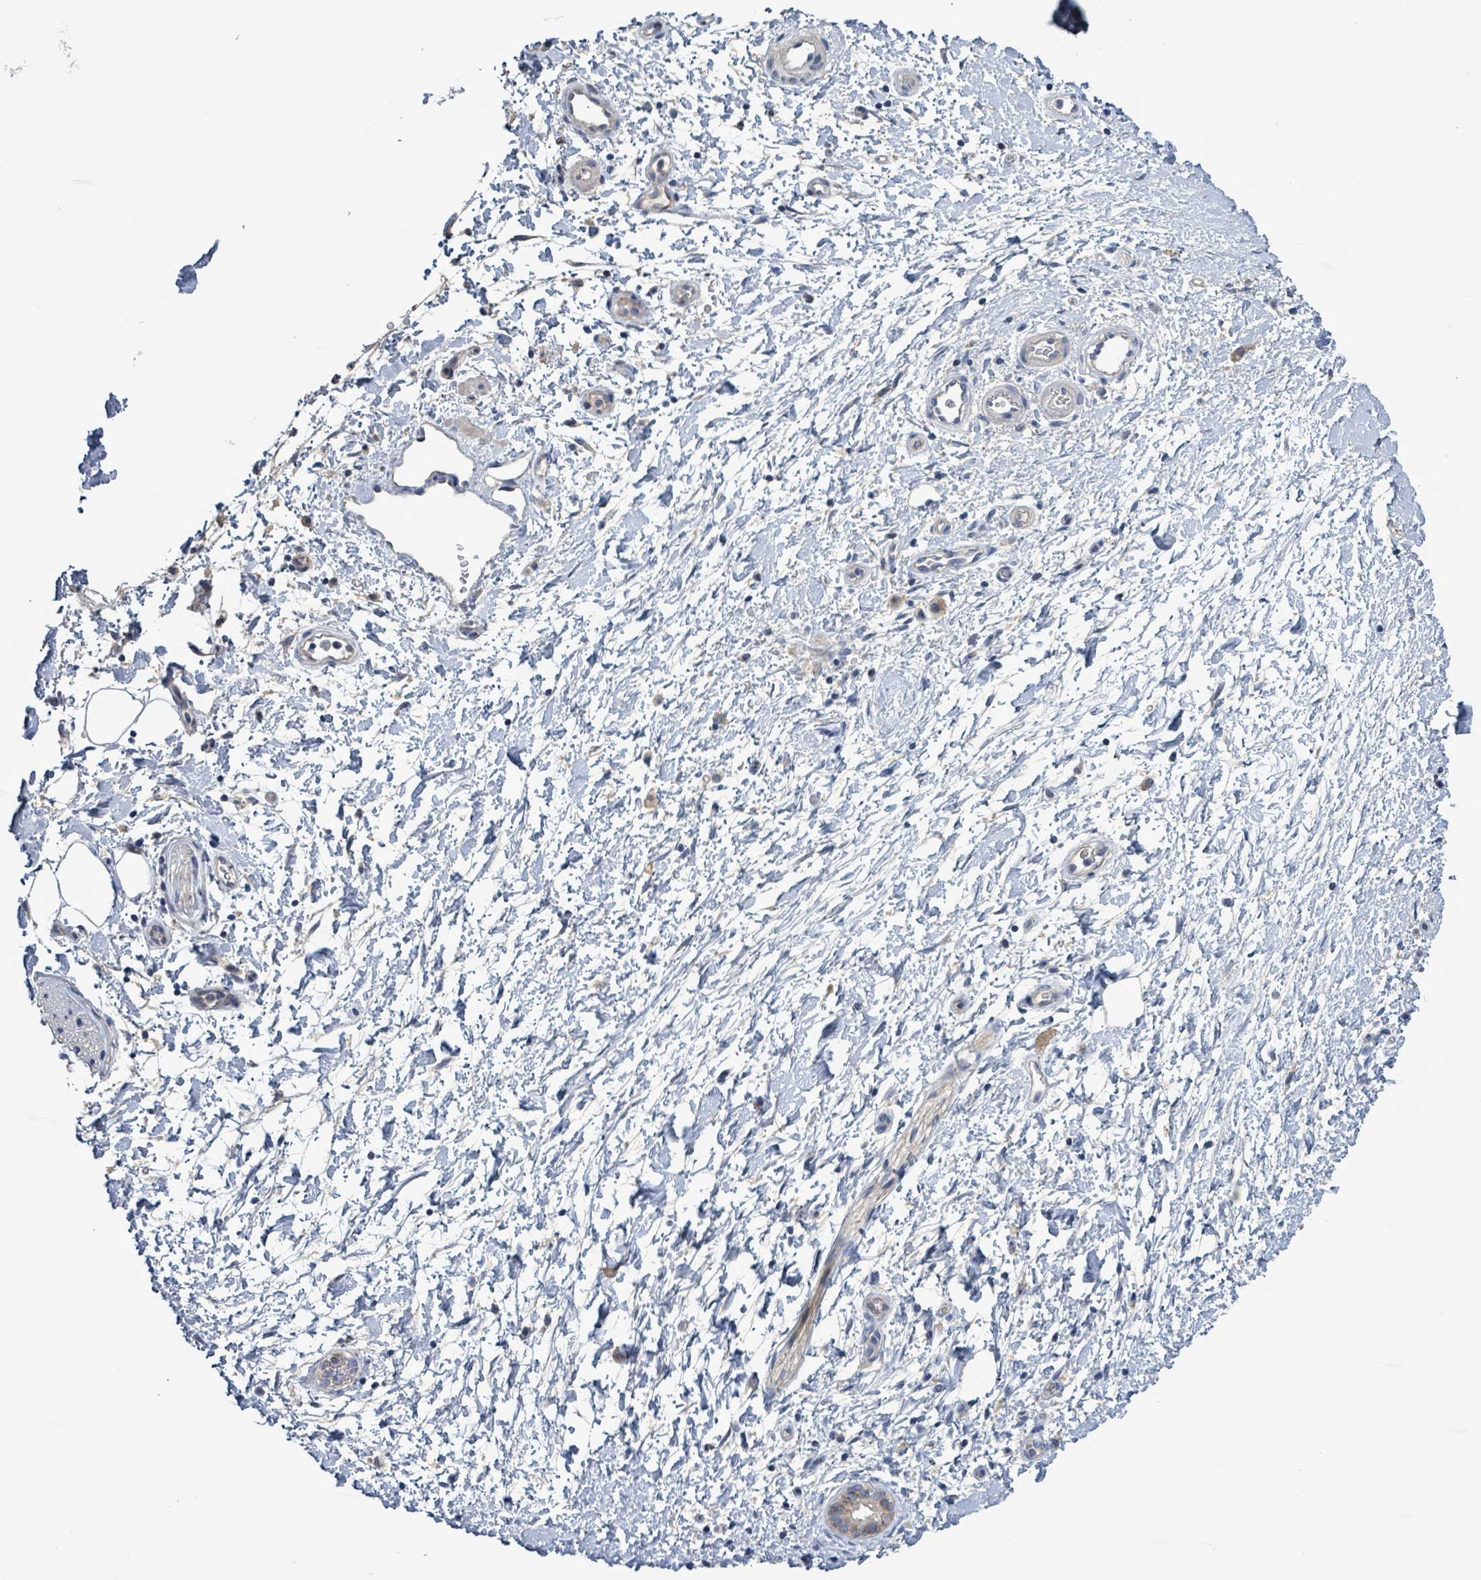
{"staining": {"intensity": "negative", "quantity": "none", "location": "none"}, "tissue": "adipose tissue", "cell_type": "Adipocytes", "image_type": "normal", "snomed": [{"axis": "morphology", "description": "Normal tissue, NOS"}, {"axis": "morphology", "description": "Adenocarcinoma, NOS"}, {"axis": "topography", "description": "Pancreas"}, {"axis": "topography", "description": "Peripheral nerve tissue"}], "caption": "DAB (3,3'-diaminobenzidine) immunohistochemical staining of unremarkable human adipose tissue shows no significant staining in adipocytes.", "gene": "HRAS", "patient": {"sex": "female", "age": 77}}